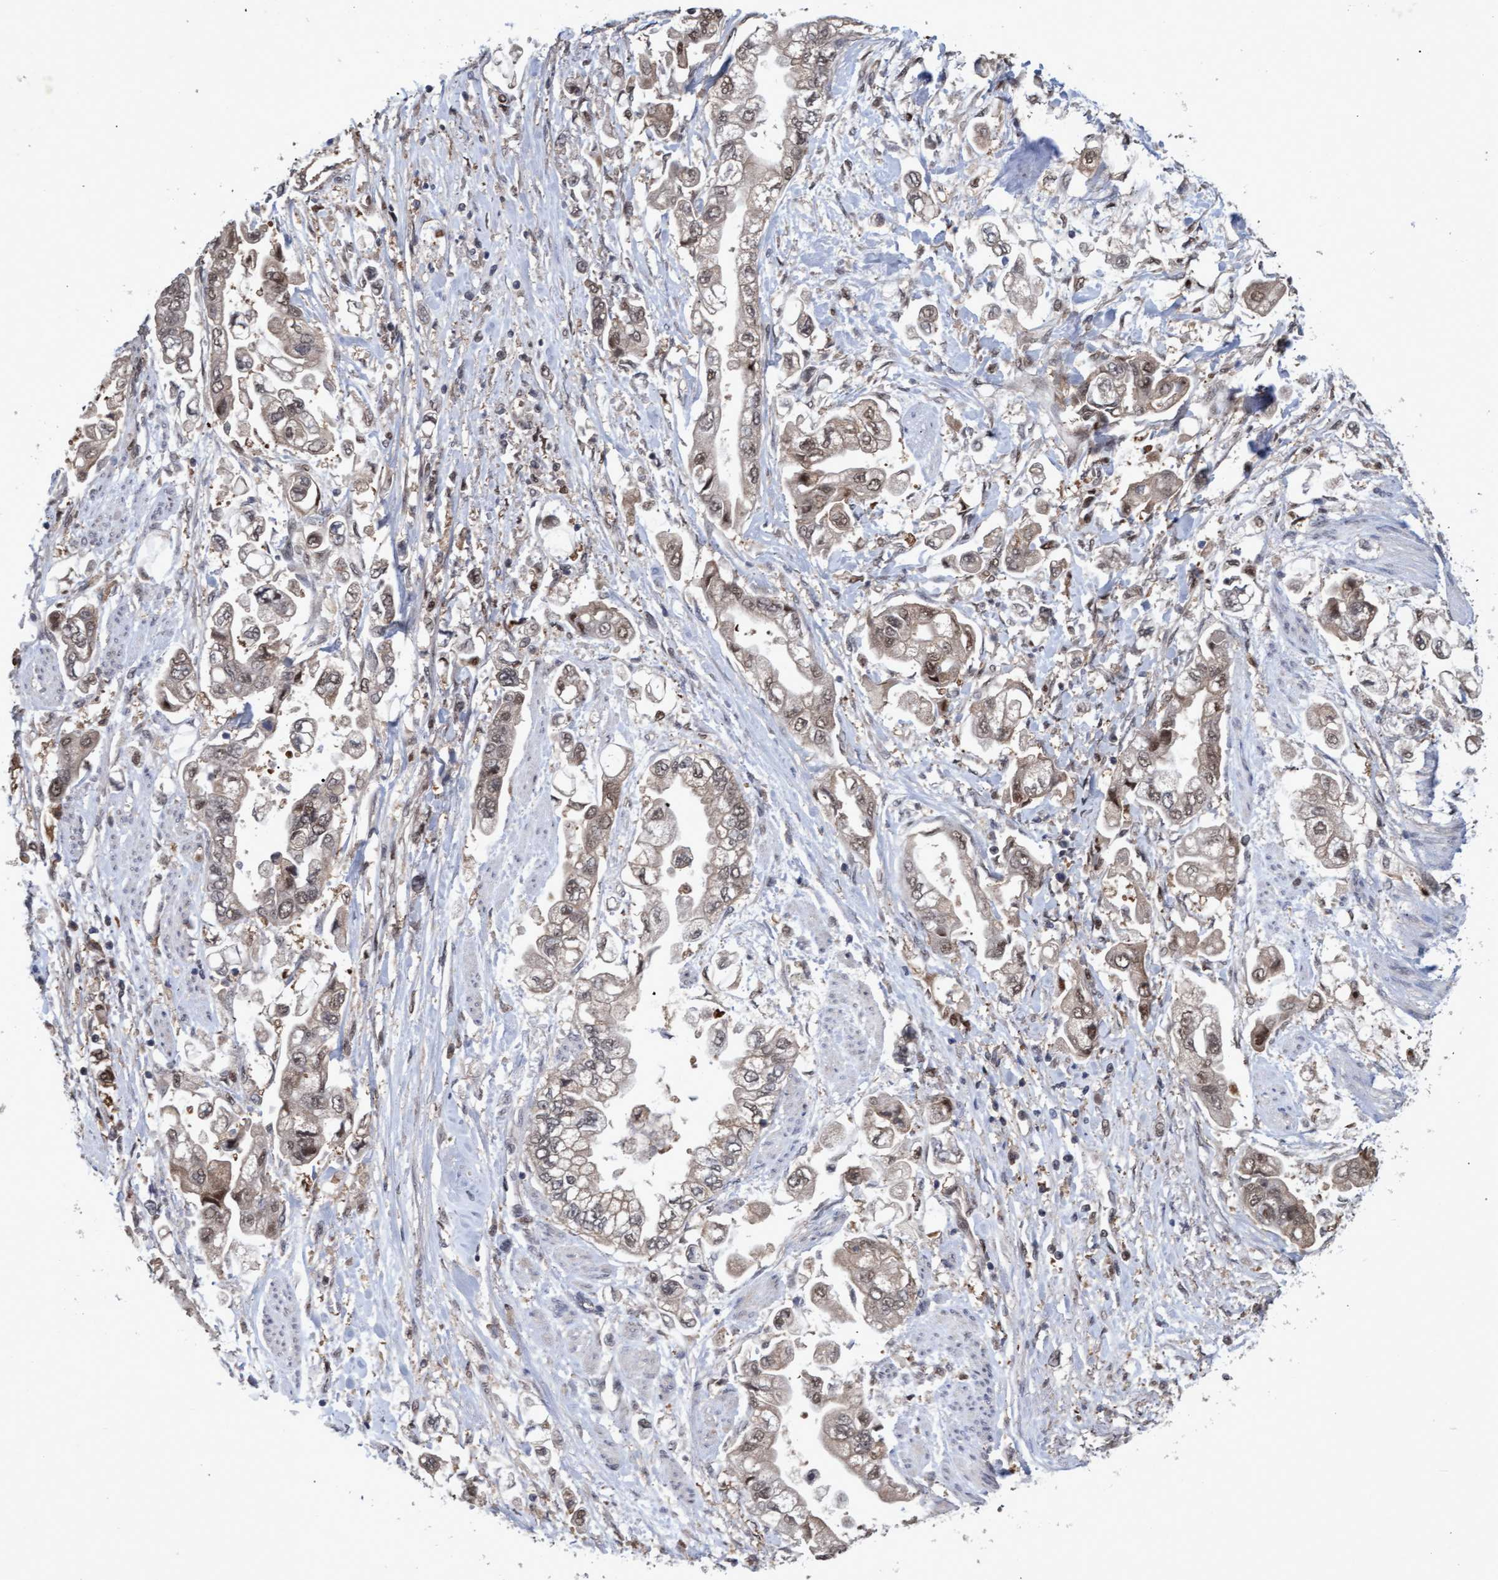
{"staining": {"intensity": "weak", "quantity": "25%-75%", "location": "cytoplasmic/membranous,nuclear"}, "tissue": "stomach cancer", "cell_type": "Tumor cells", "image_type": "cancer", "snomed": [{"axis": "morphology", "description": "Normal tissue, NOS"}, {"axis": "morphology", "description": "Adenocarcinoma, NOS"}, {"axis": "topography", "description": "Stomach"}], "caption": "Weak cytoplasmic/membranous and nuclear staining is seen in about 25%-75% of tumor cells in stomach cancer (adenocarcinoma). (brown staining indicates protein expression, while blue staining denotes nuclei).", "gene": "PSMB6", "patient": {"sex": "male", "age": 62}}